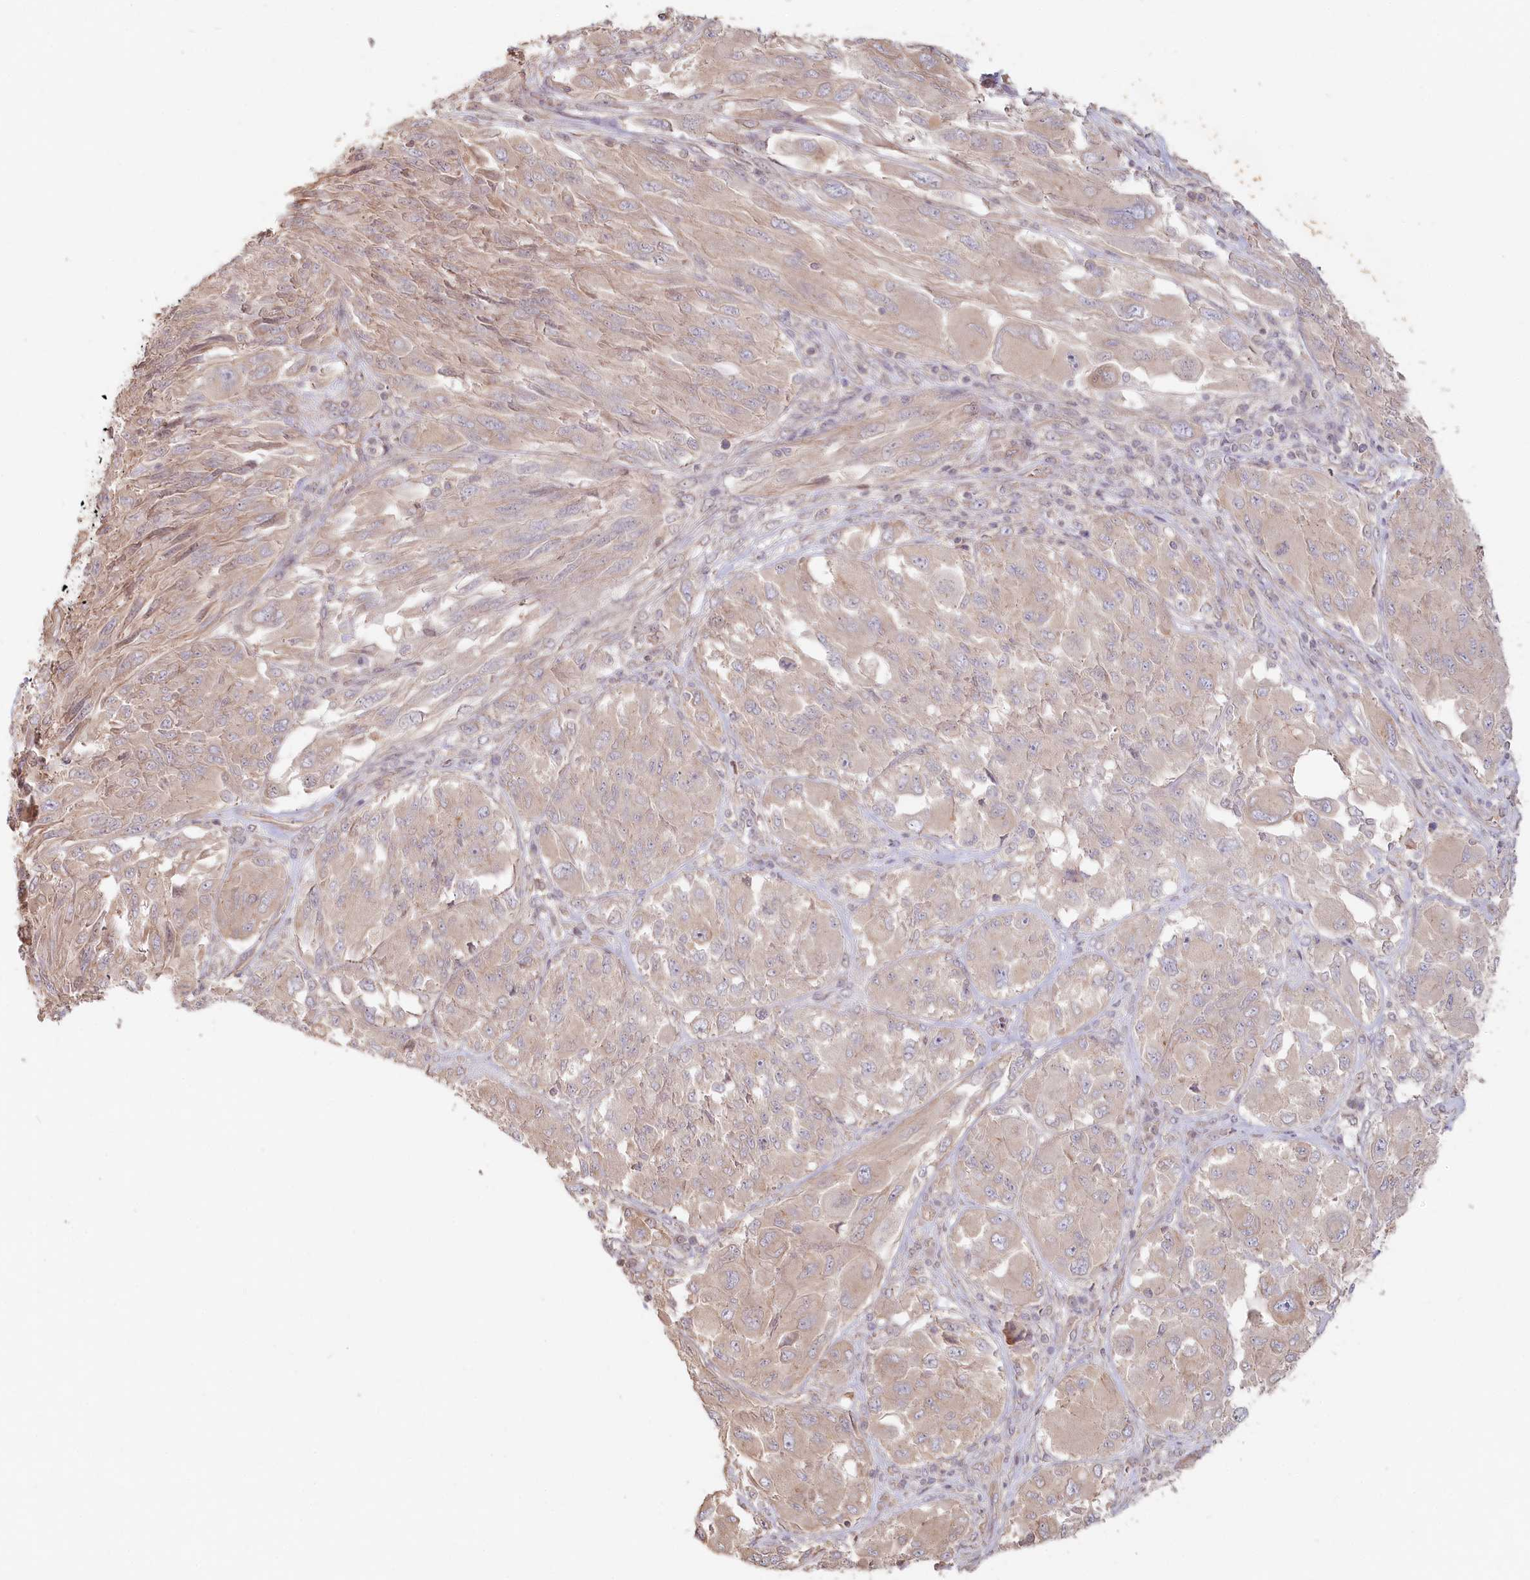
{"staining": {"intensity": "weak", "quantity": "25%-75%", "location": "cytoplasmic/membranous"}, "tissue": "melanoma", "cell_type": "Tumor cells", "image_type": "cancer", "snomed": [{"axis": "morphology", "description": "Malignant melanoma, NOS"}, {"axis": "topography", "description": "Skin"}], "caption": "Immunohistochemistry of human melanoma reveals low levels of weak cytoplasmic/membranous staining in about 25%-75% of tumor cells.", "gene": "TCHP", "patient": {"sex": "female", "age": 91}}